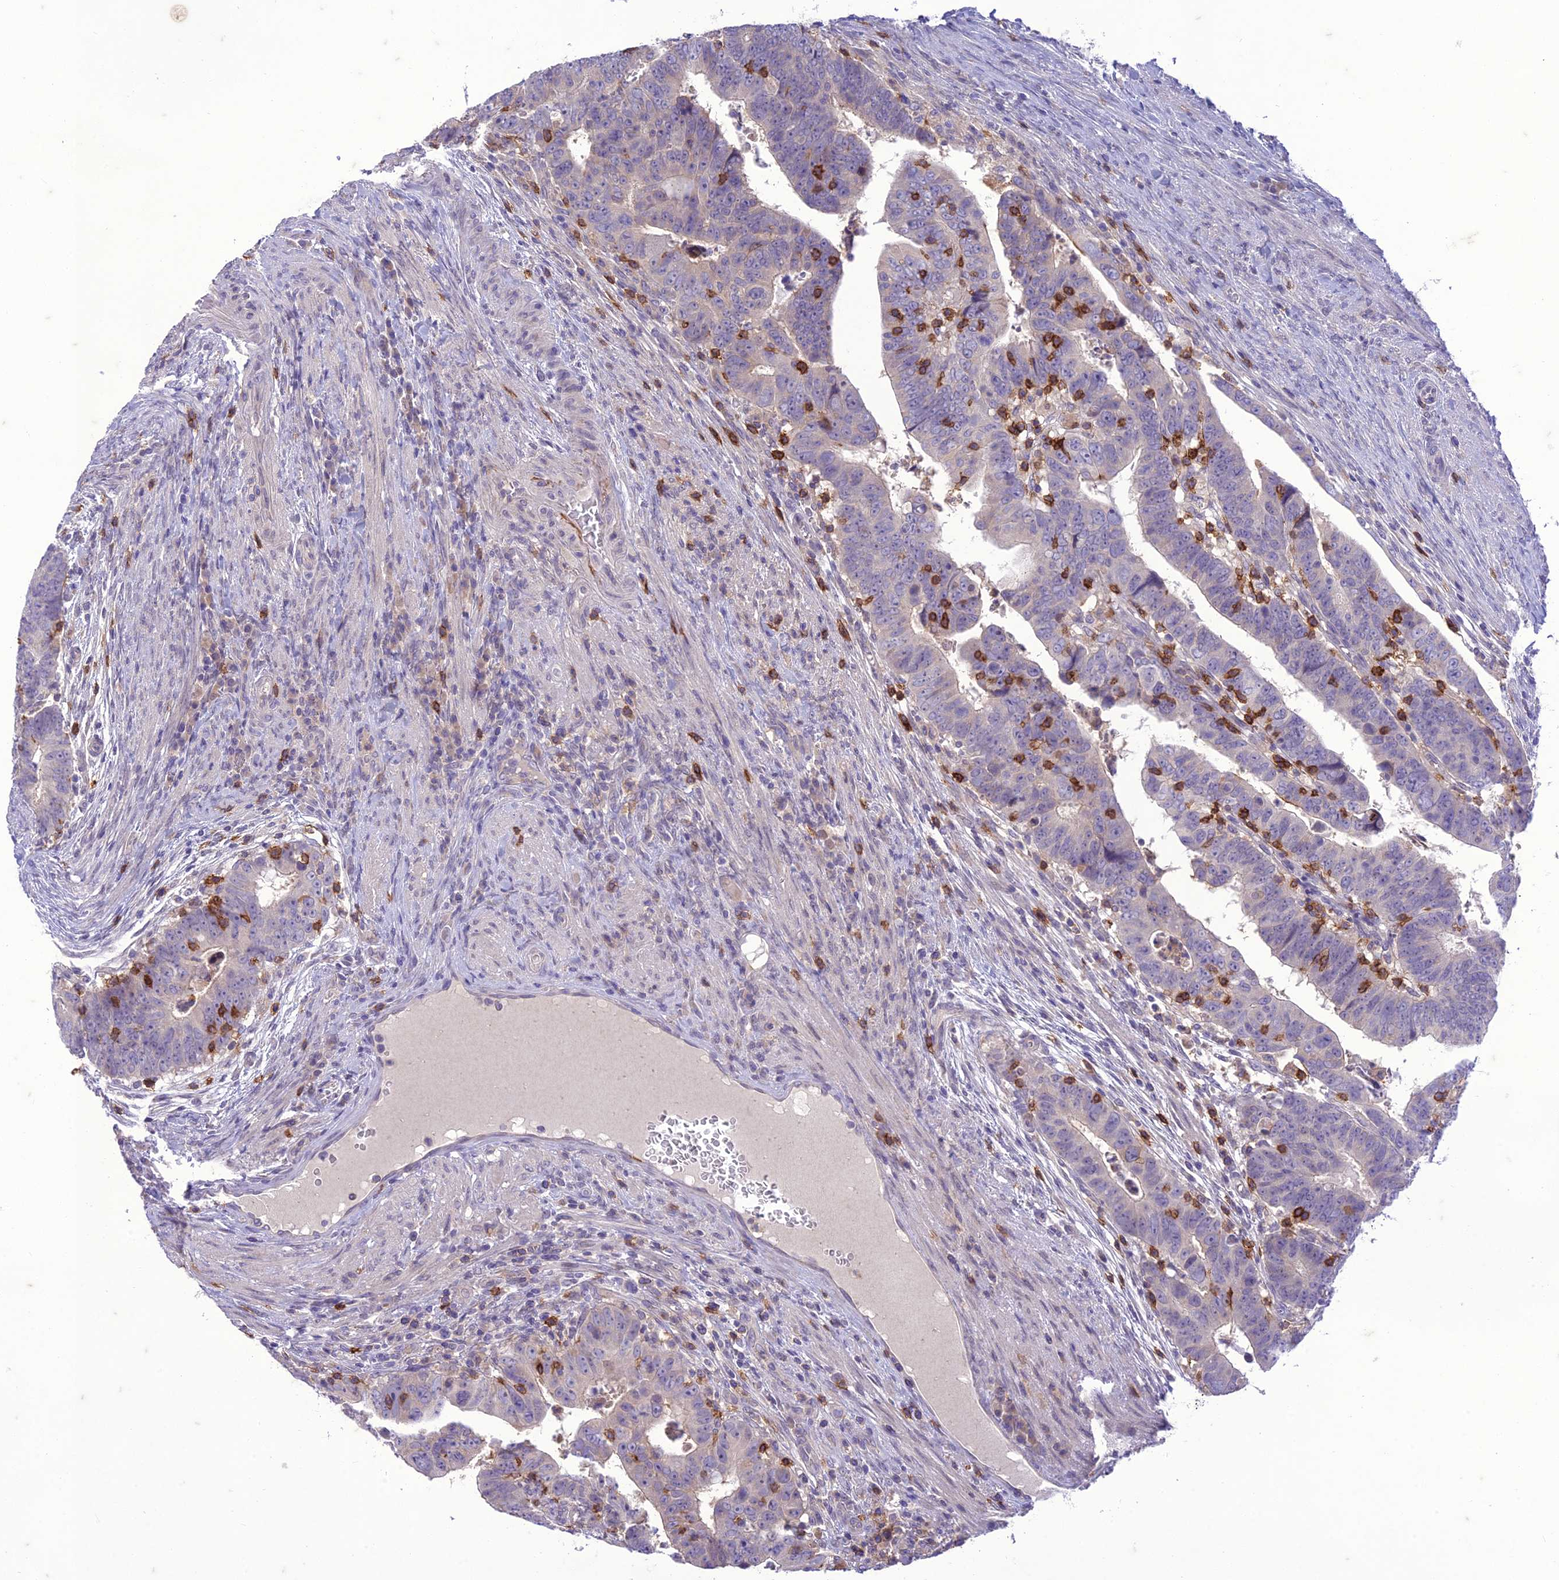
{"staining": {"intensity": "negative", "quantity": "none", "location": "none"}, "tissue": "colorectal cancer", "cell_type": "Tumor cells", "image_type": "cancer", "snomed": [{"axis": "morphology", "description": "Normal tissue, NOS"}, {"axis": "morphology", "description": "Adenocarcinoma, NOS"}, {"axis": "topography", "description": "Rectum"}], "caption": "This is an immunohistochemistry image of human colorectal adenocarcinoma. There is no expression in tumor cells.", "gene": "ITGAE", "patient": {"sex": "female", "age": 65}}